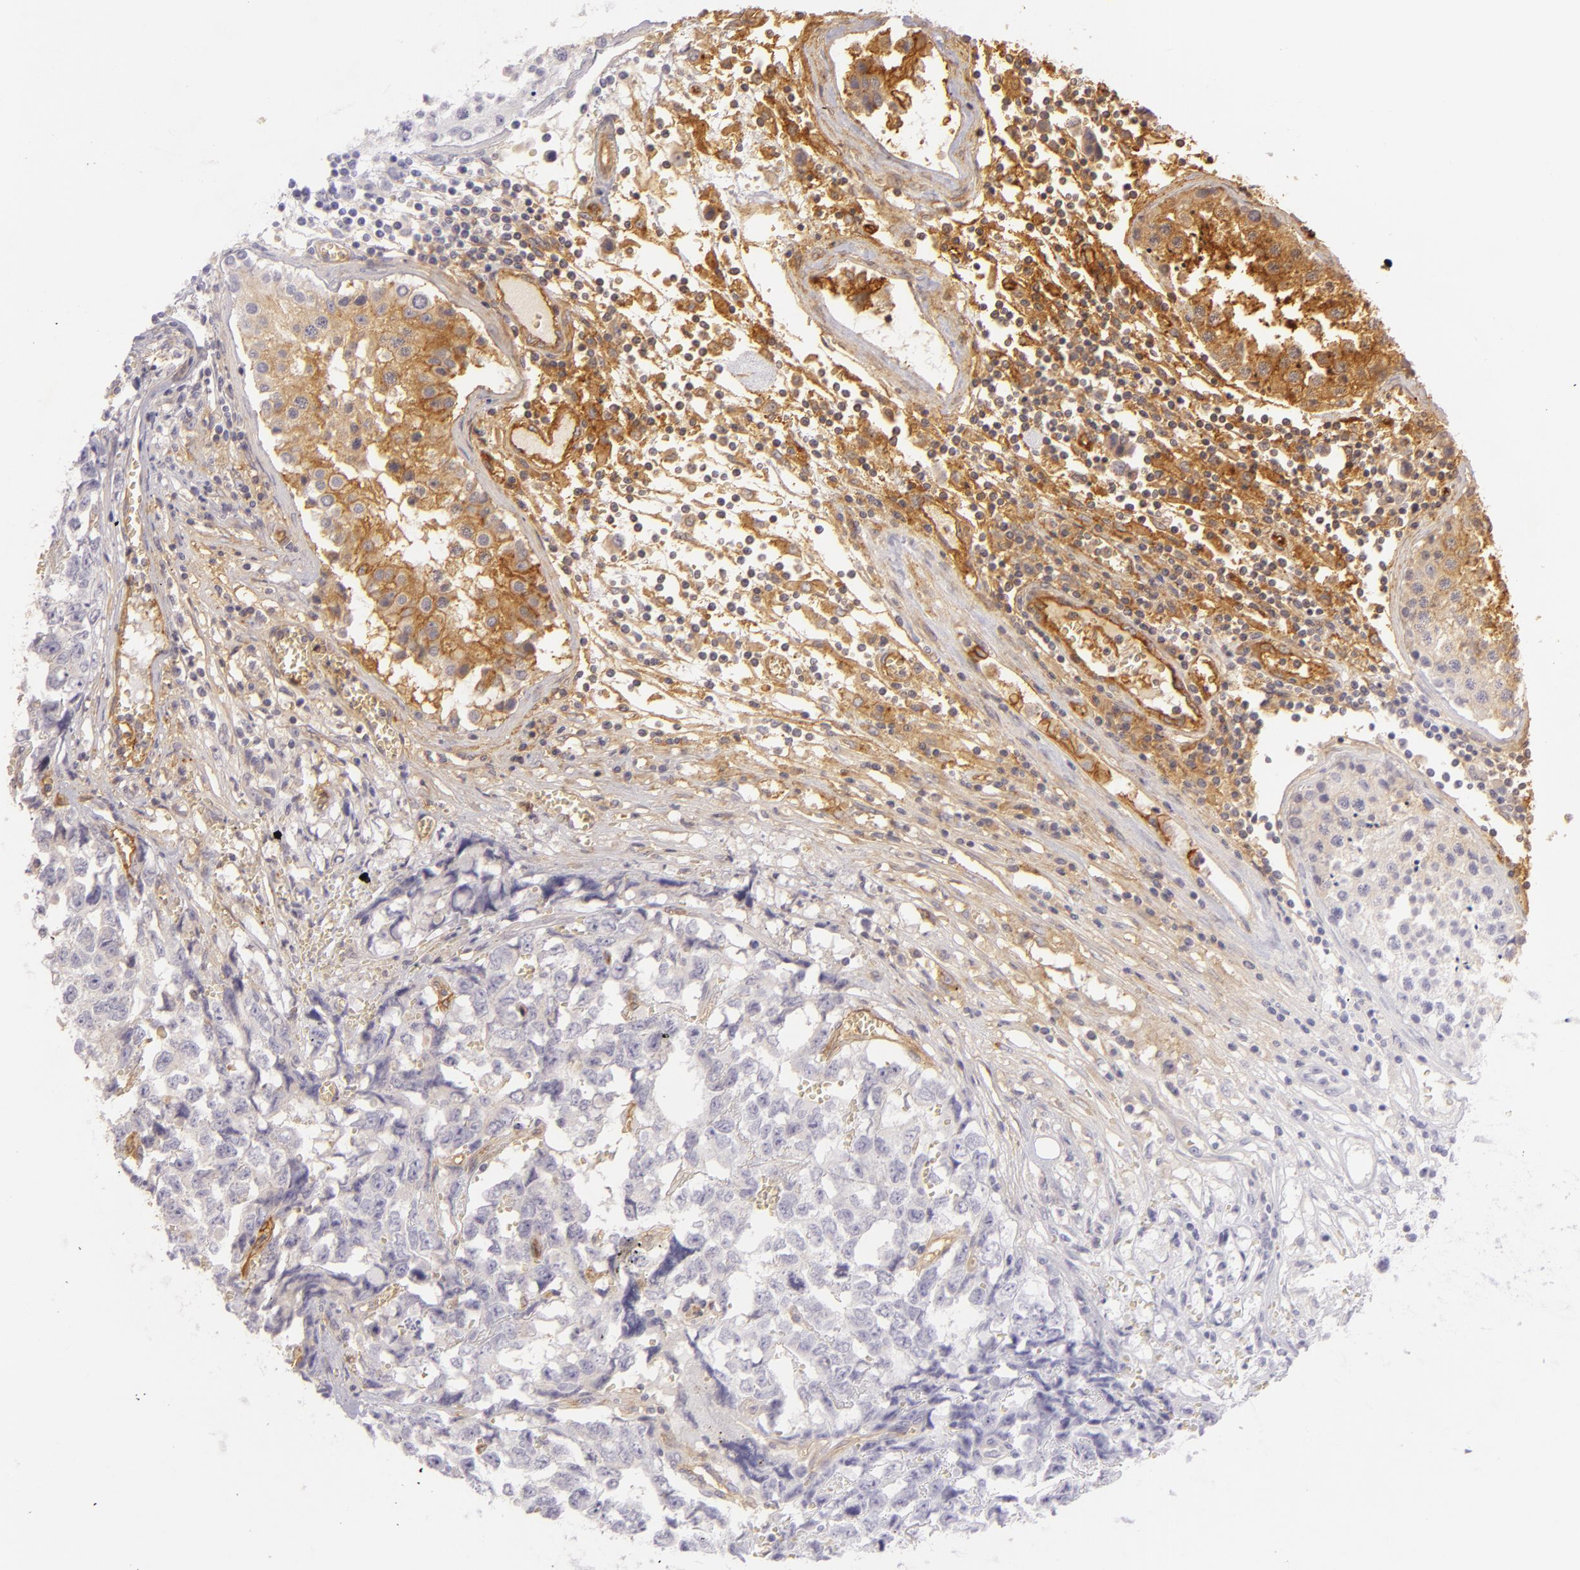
{"staining": {"intensity": "negative", "quantity": "none", "location": "none"}, "tissue": "testis cancer", "cell_type": "Tumor cells", "image_type": "cancer", "snomed": [{"axis": "morphology", "description": "Carcinoma, Embryonal, NOS"}, {"axis": "topography", "description": "Testis"}], "caption": "Micrograph shows no significant protein positivity in tumor cells of testis embryonal carcinoma. Brightfield microscopy of immunohistochemistry stained with DAB (brown) and hematoxylin (blue), captured at high magnification.", "gene": "CD59", "patient": {"sex": "male", "age": 31}}